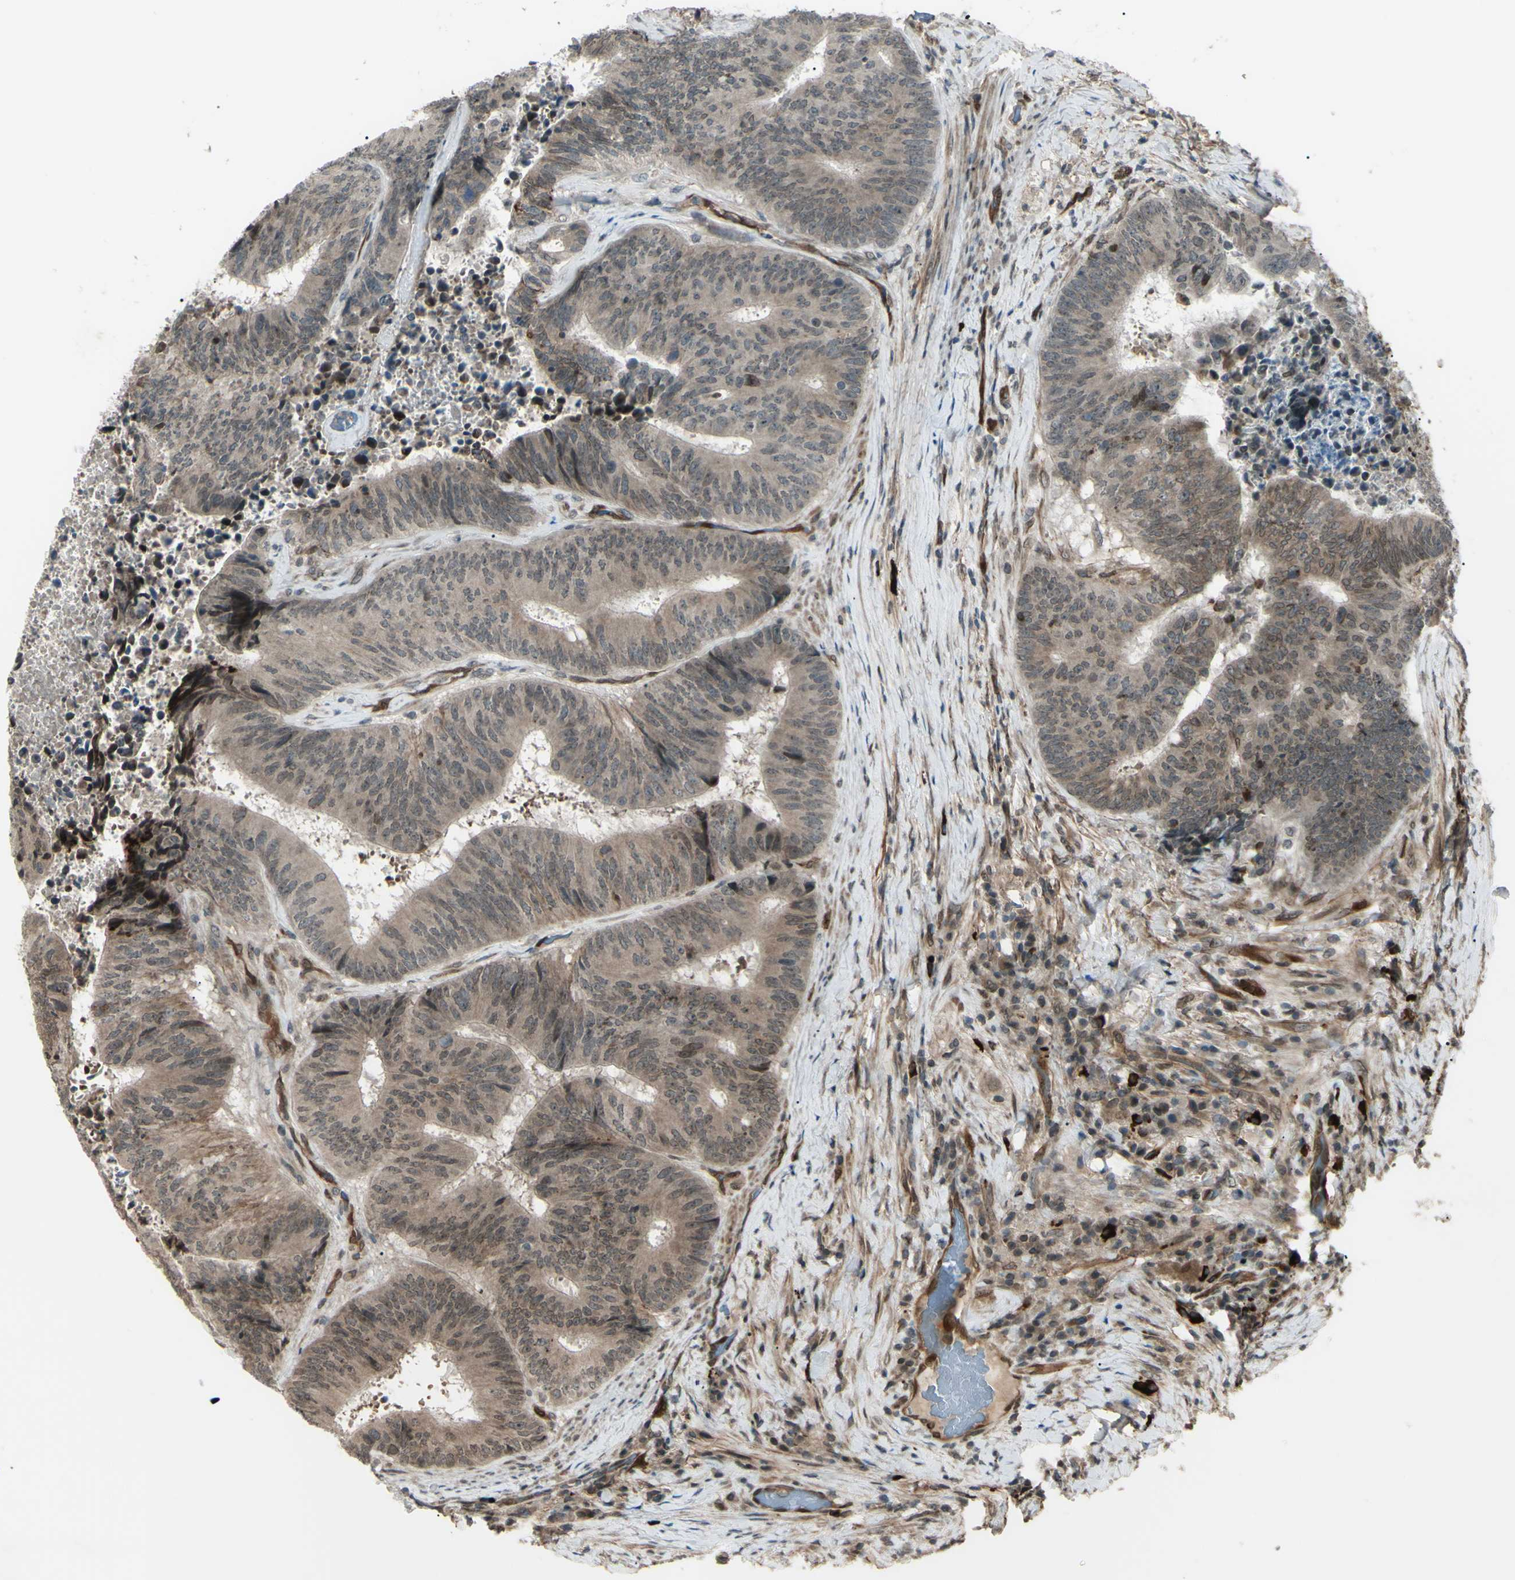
{"staining": {"intensity": "weak", "quantity": ">75%", "location": "cytoplasmic/membranous"}, "tissue": "colorectal cancer", "cell_type": "Tumor cells", "image_type": "cancer", "snomed": [{"axis": "morphology", "description": "Adenocarcinoma, NOS"}, {"axis": "topography", "description": "Rectum"}], "caption": "A low amount of weak cytoplasmic/membranous staining is identified in about >75% of tumor cells in adenocarcinoma (colorectal) tissue.", "gene": "MLF2", "patient": {"sex": "male", "age": 72}}